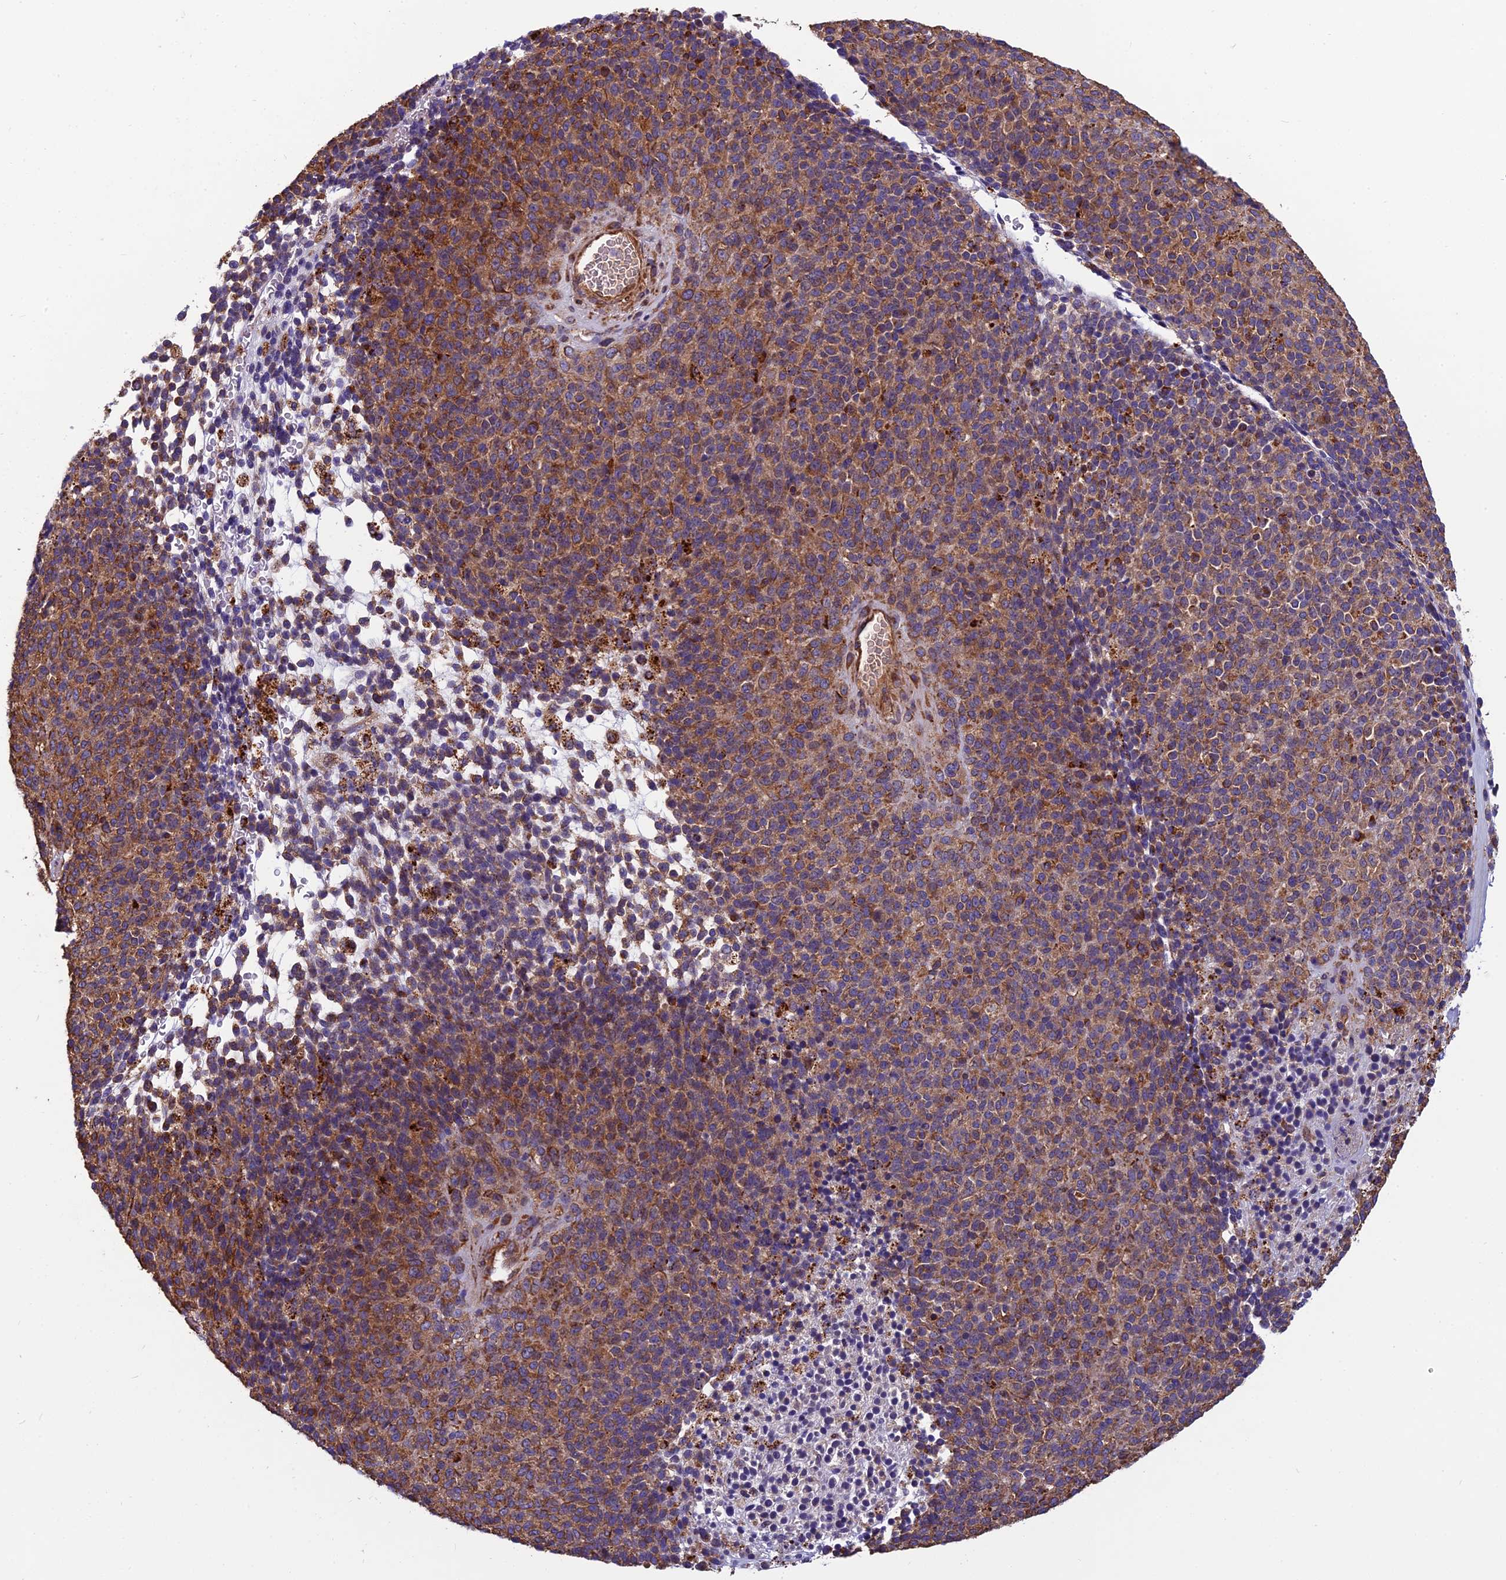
{"staining": {"intensity": "moderate", "quantity": ">75%", "location": "cytoplasmic/membranous"}, "tissue": "melanoma", "cell_type": "Tumor cells", "image_type": "cancer", "snomed": [{"axis": "morphology", "description": "Malignant melanoma, Metastatic site"}, {"axis": "topography", "description": "Brain"}], "caption": "Tumor cells show moderate cytoplasmic/membranous expression in approximately >75% of cells in malignant melanoma (metastatic site).", "gene": "SPDL1", "patient": {"sex": "female", "age": 56}}